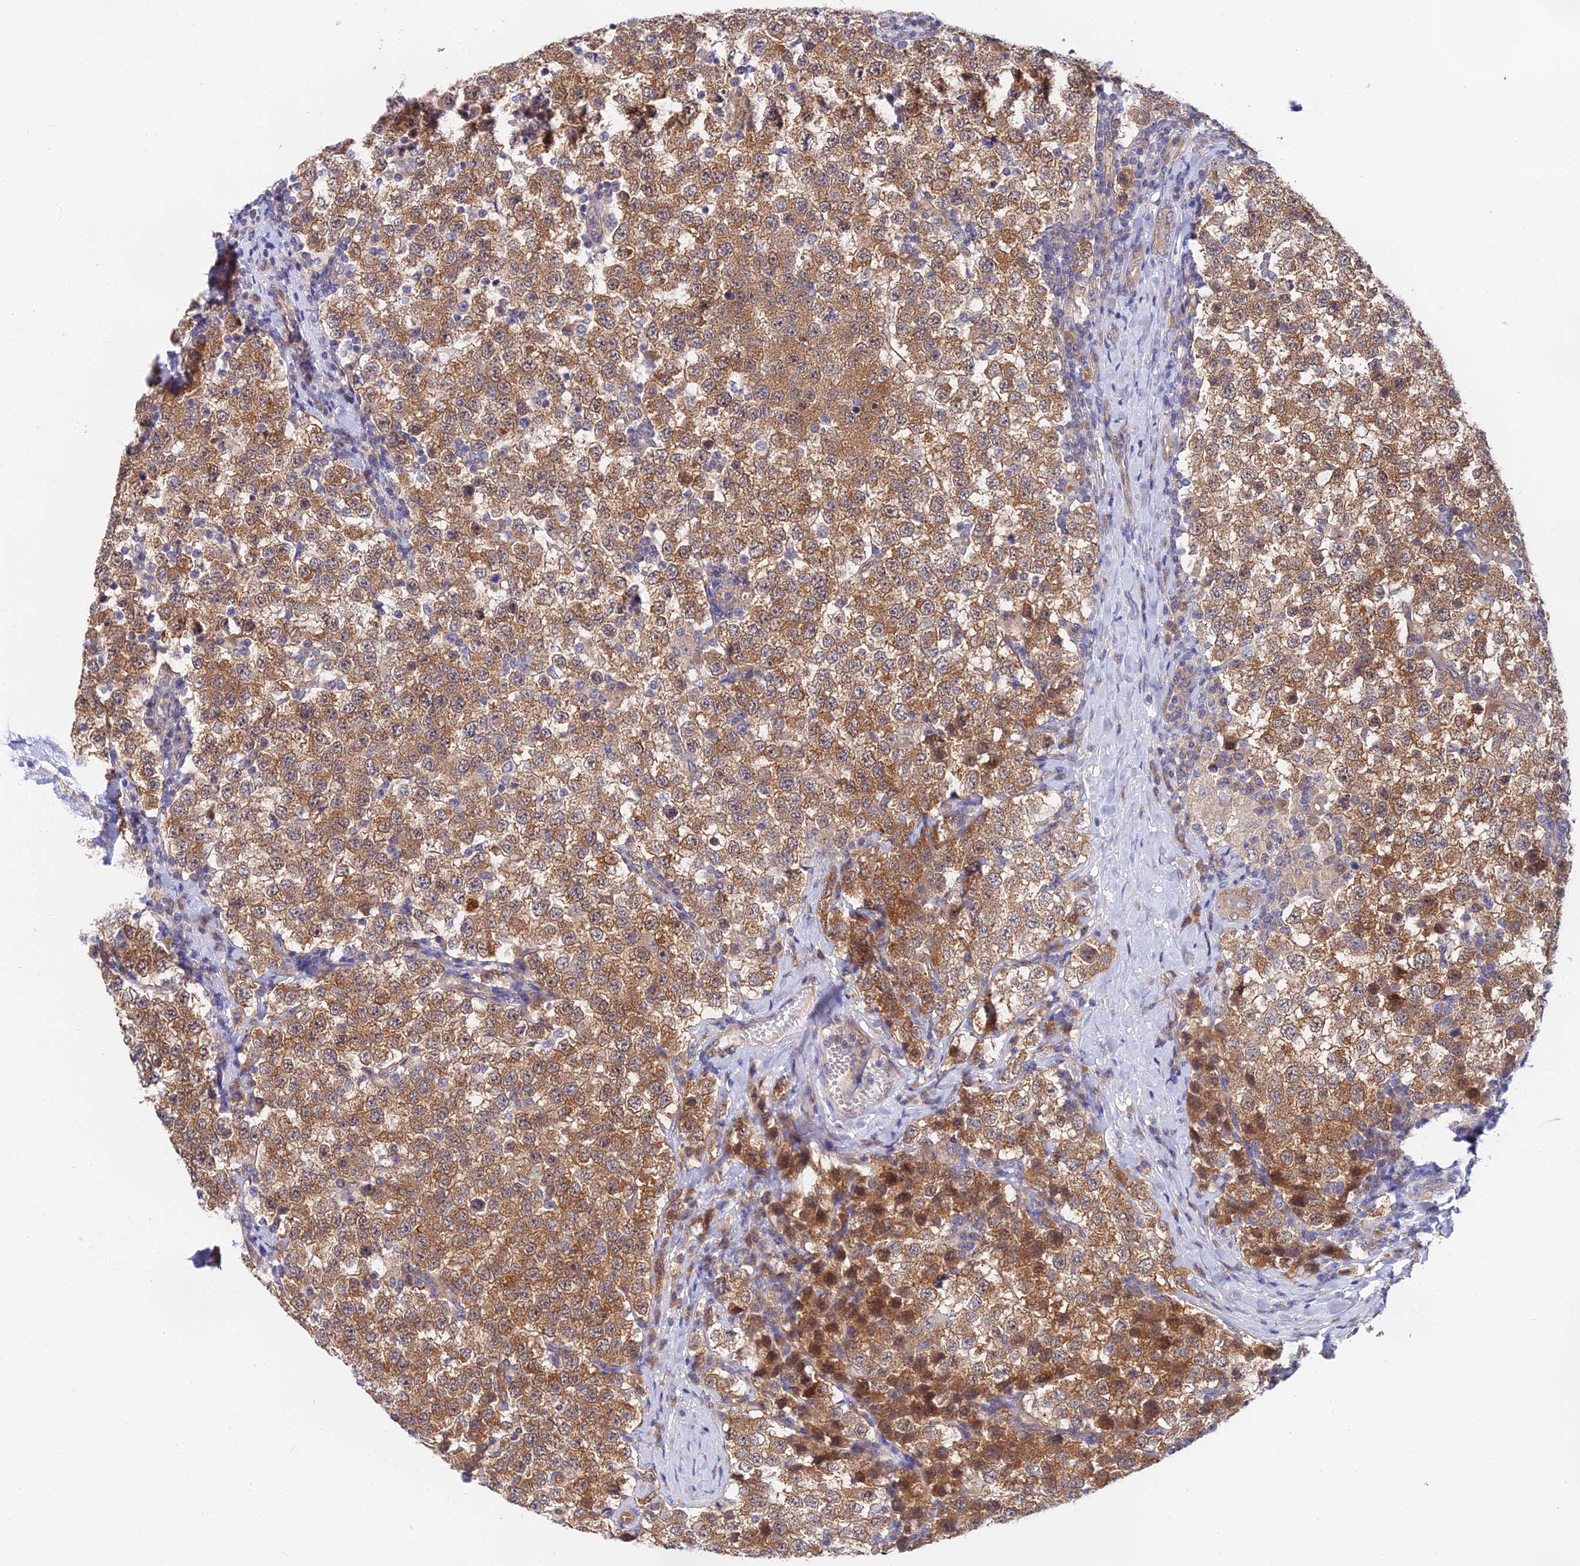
{"staining": {"intensity": "moderate", "quantity": ">75%", "location": "cytoplasmic/membranous"}, "tissue": "testis cancer", "cell_type": "Tumor cells", "image_type": "cancer", "snomed": [{"axis": "morphology", "description": "Seminoma, NOS"}, {"axis": "topography", "description": "Testis"}], "caption": "A micrograph of testis cancer stained for a protein shows moderate cytoplasmic/membranous brown staining in tumor cells.", "gene": "PPP2R2C", "patient": {"sex": "male", "age": 34}}